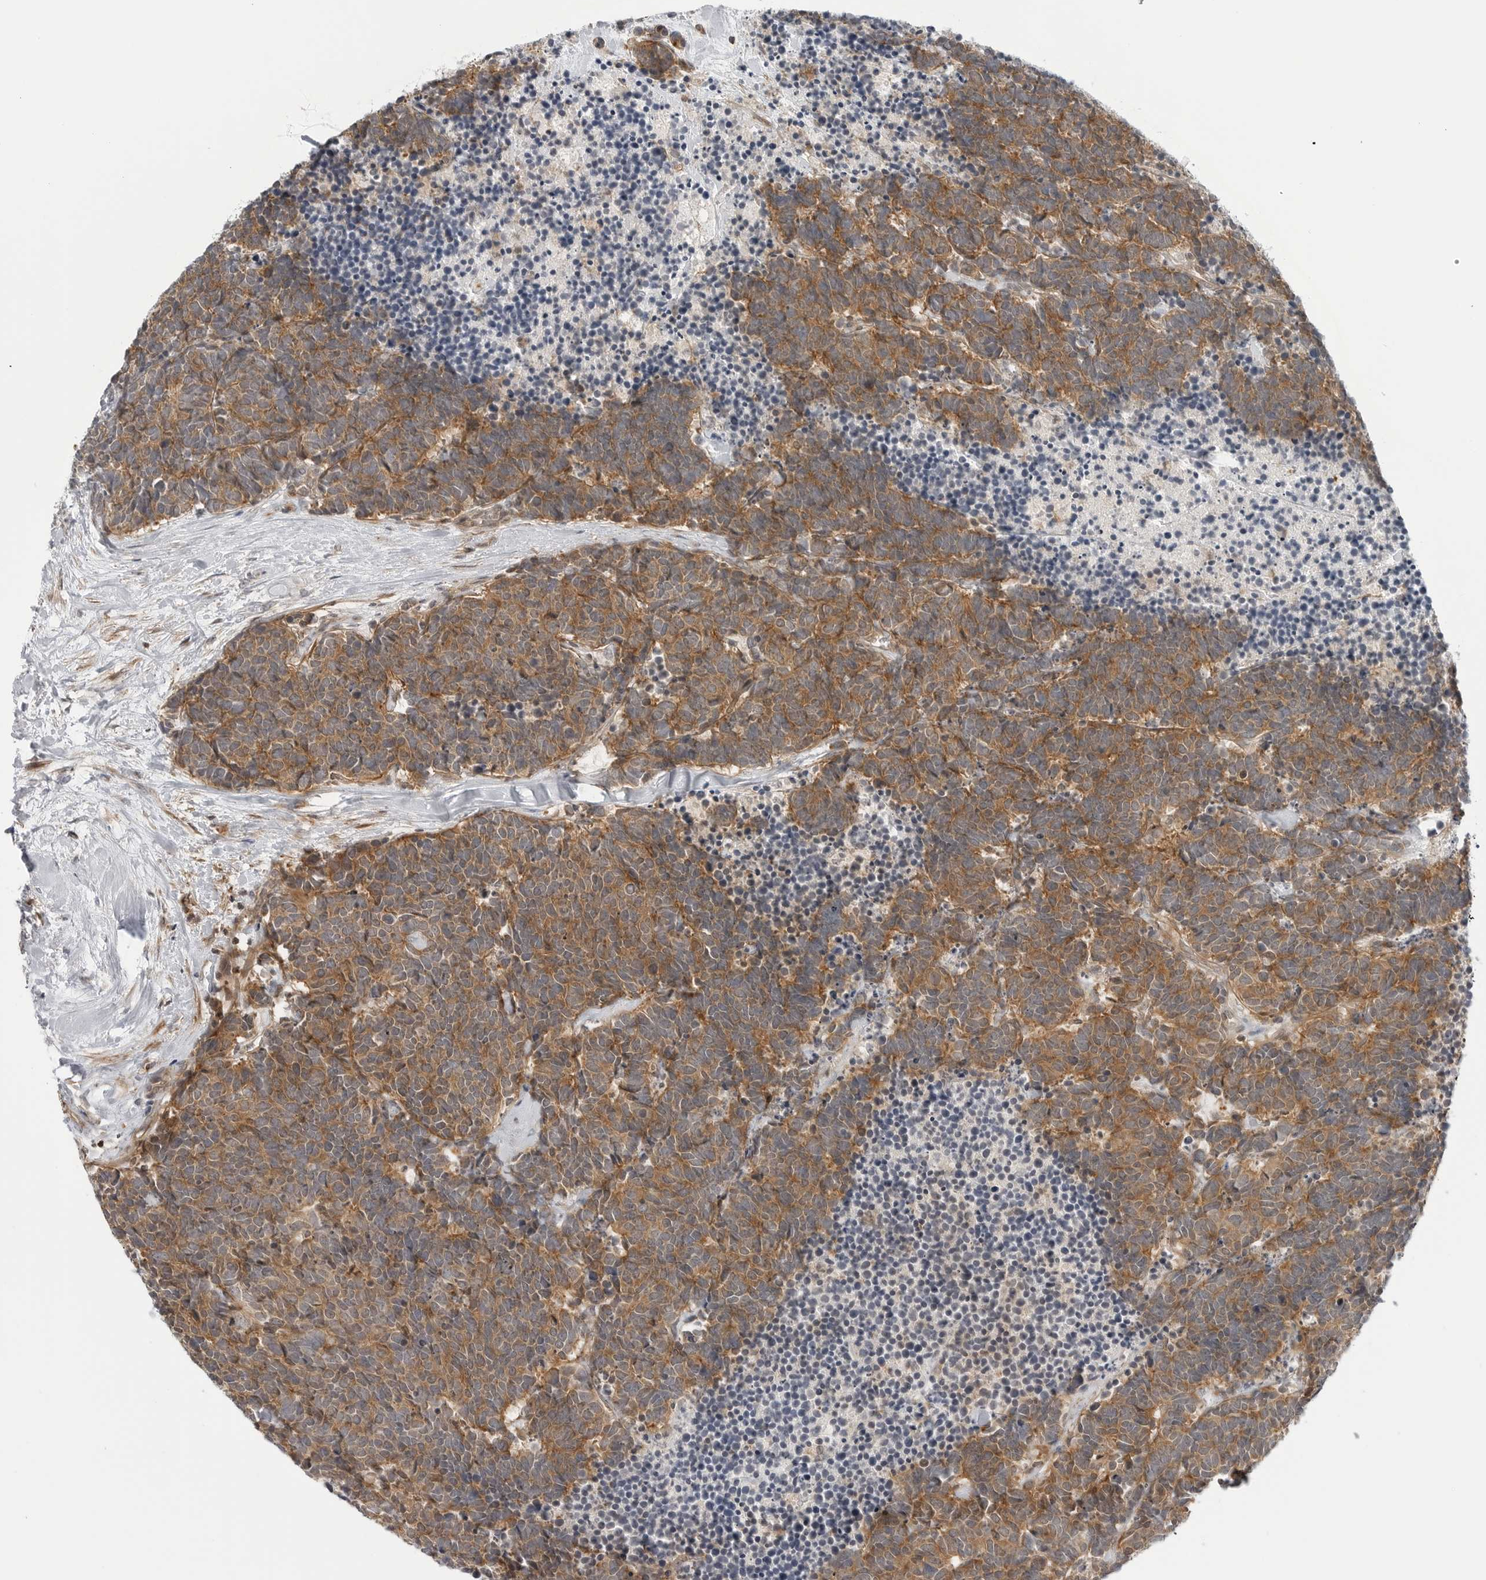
{"staining": {"intensity": "moderate", "quantity": ">75%", "location": "cytoplasmic/membranous"}, "tissue": "carcinoid", "cell_type": "Tumor cells", "image_type": "cancer", "snomed": [{"axis": "morphology", "description": "Carcinoma, NOS"}, {"axis": "morphology", "description": "Carcinoid, malignant, NOS"}, {"axis": "topography", "description": "Urinary bladder"}], "caption": "Carcinoma was stained to show a protein in brown. There is medium levels of moderate cytoplasmic/membranous expression in about >75% of tumor cells.", "gene": "STXBP3", "patient": {"sex": "male", "age": 57}}